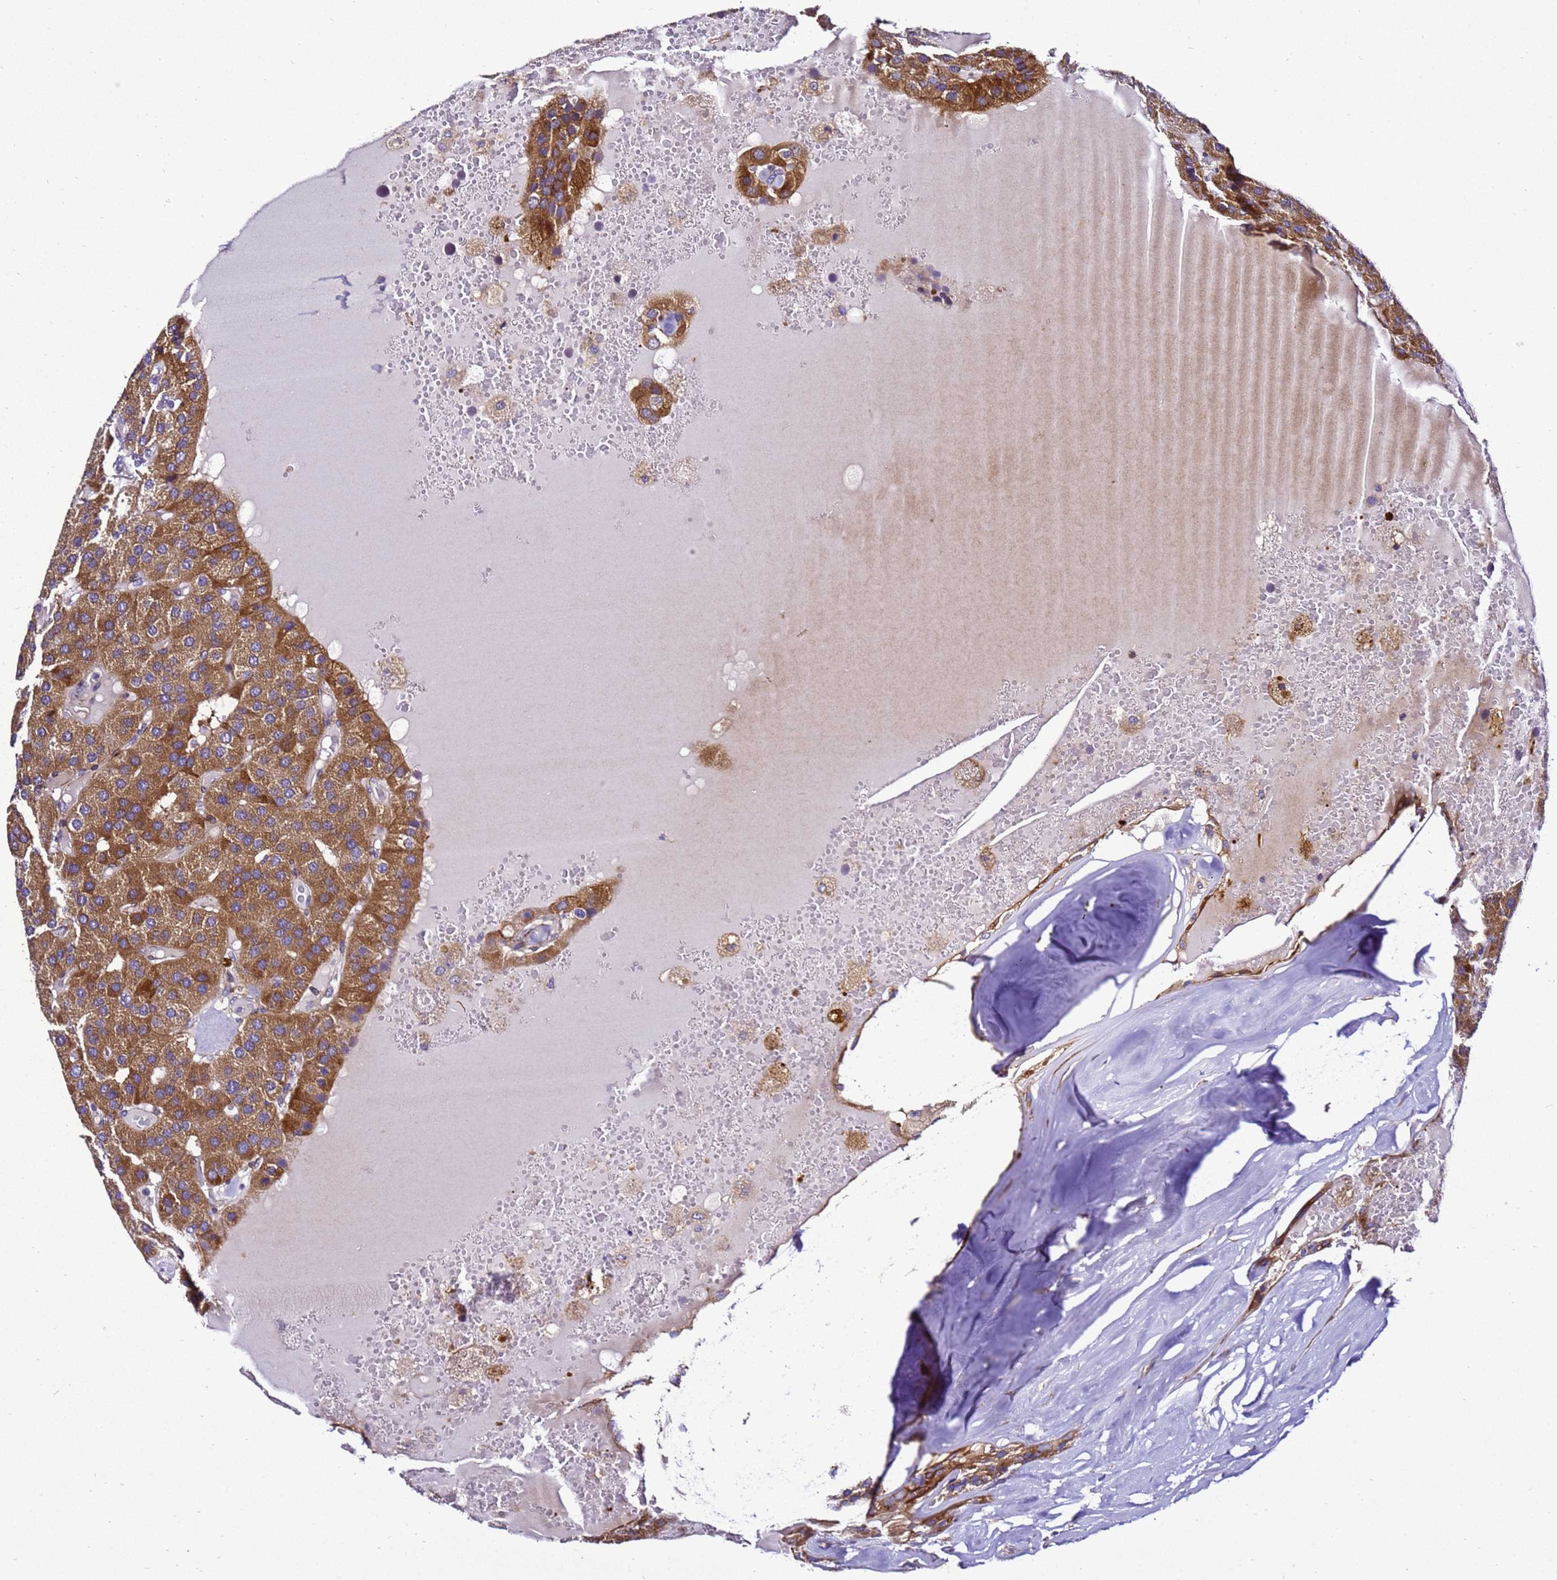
{"staining": {"intensity": "strong", "quantity": ">75%", "location": "cytoplasmic/membranous"}, "tissue": "parathyroid gland", "cell_type": "Glandular cells", "image_type": "normal", "snomed": [{"axis": "morphology", "description": "Normal tissue, NOS"}, {"axis": "morphology", "description": "Adenoma, NOS"}, {"axis": "topography", "description": "Parathyroid gland"}], "caption": "Glandular cells reveal high levels of strong cytoplasmic/membranous positivity in about >75% of cells in normal parathyroid gland.", "gene": "ZNF417", "patient": {"sex": "female", "age": 86}}